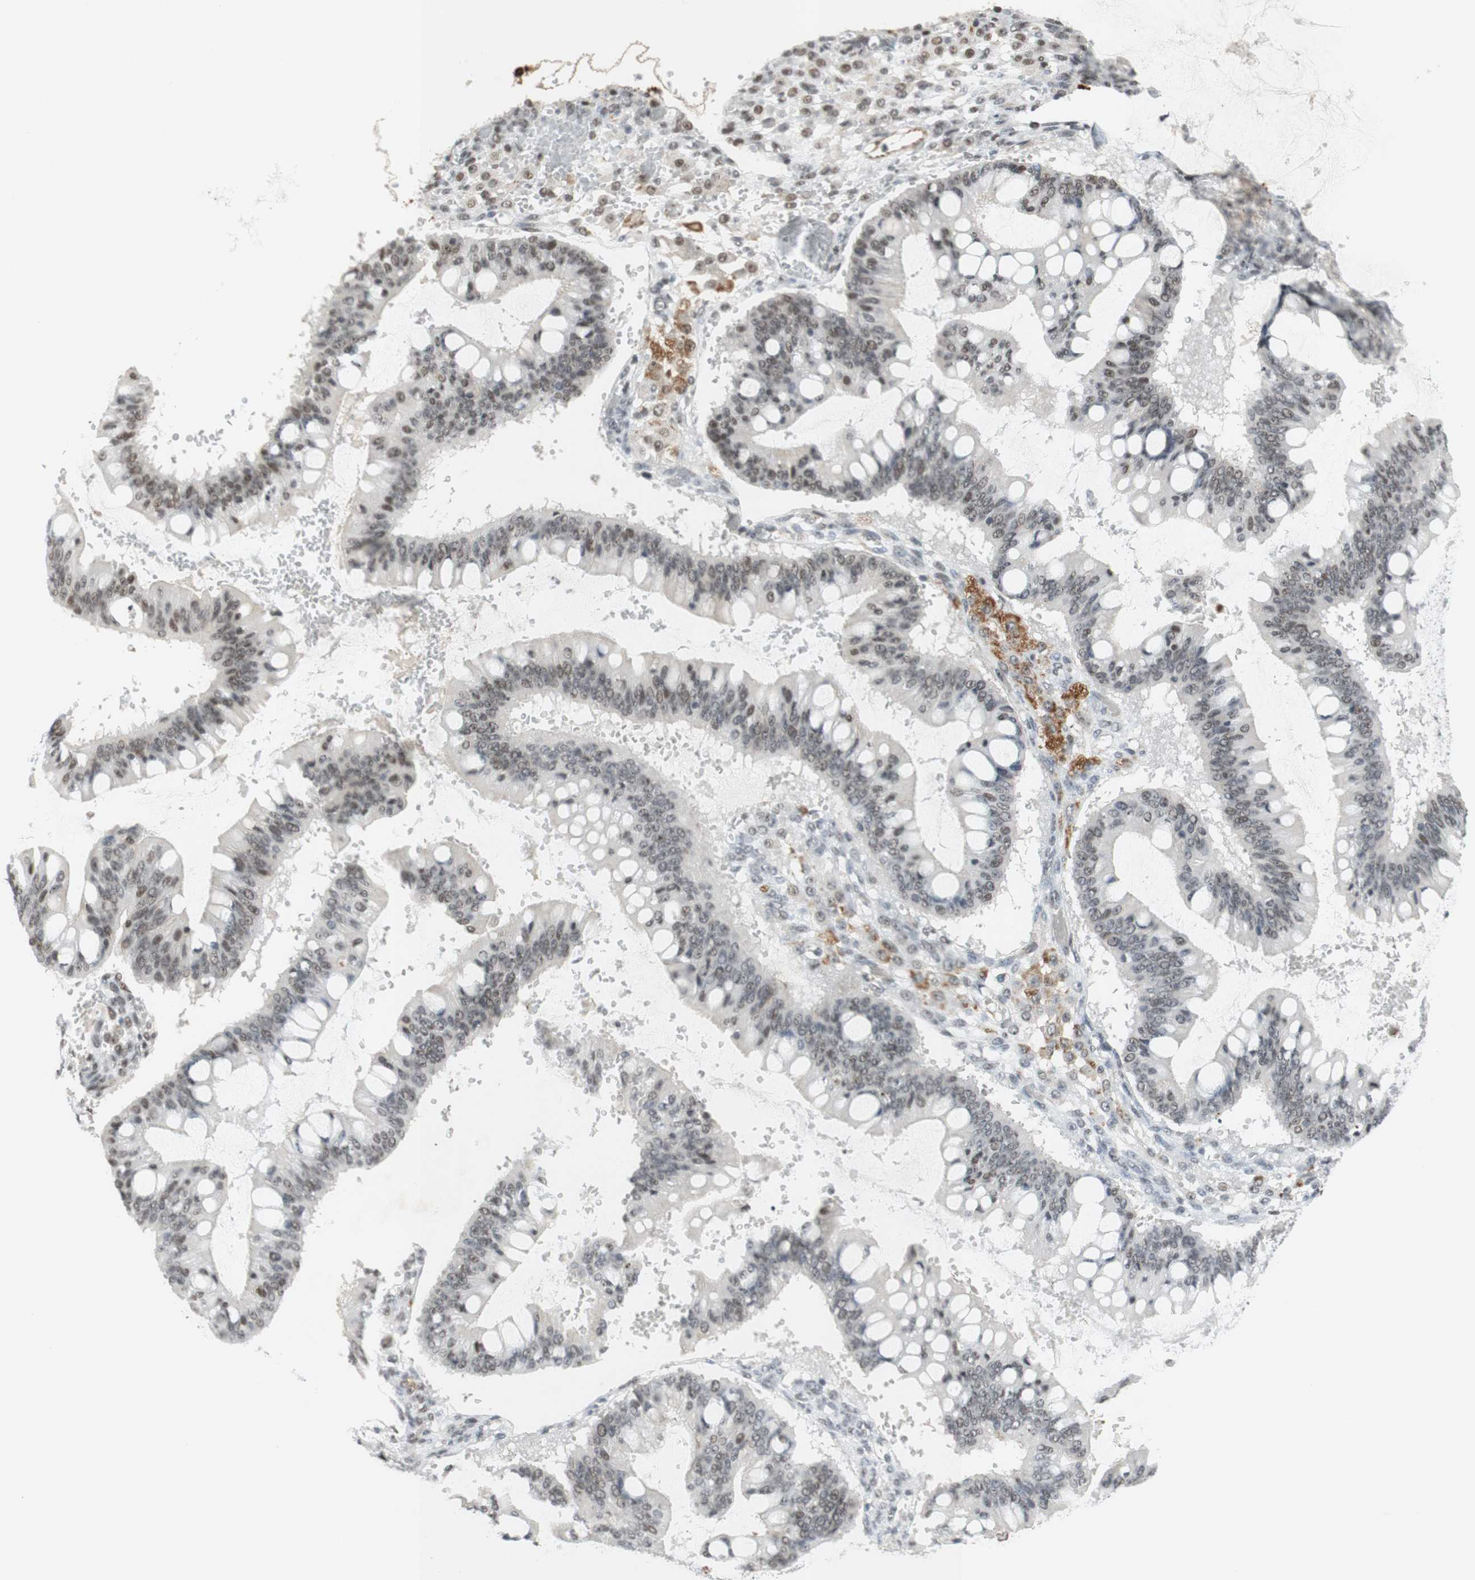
{"staining": {"intensity": "moderate", "quantity": "25%-75%", "location": "nuclear"}, "tissue": "ovarian cancer", "cell_type": "Tumor cells", "image_type": "cancer", "snomed": [{"axis": "morphology", "description": "Cystadenocarcinoma, mucinous, NOS"}, {"axis": "topography", "description": "Ovary"}], "caption": "The micrograph shows staining of ovarian cancer (mucinous cystadenocarcinoma), revealing moderate nuclear protein expression (brown color) within tumor cells. (DAB IHC with brightfield microscopy, high magnification).", "gene": "IRF1", "patient": {"sex": "female", "age": 73}}